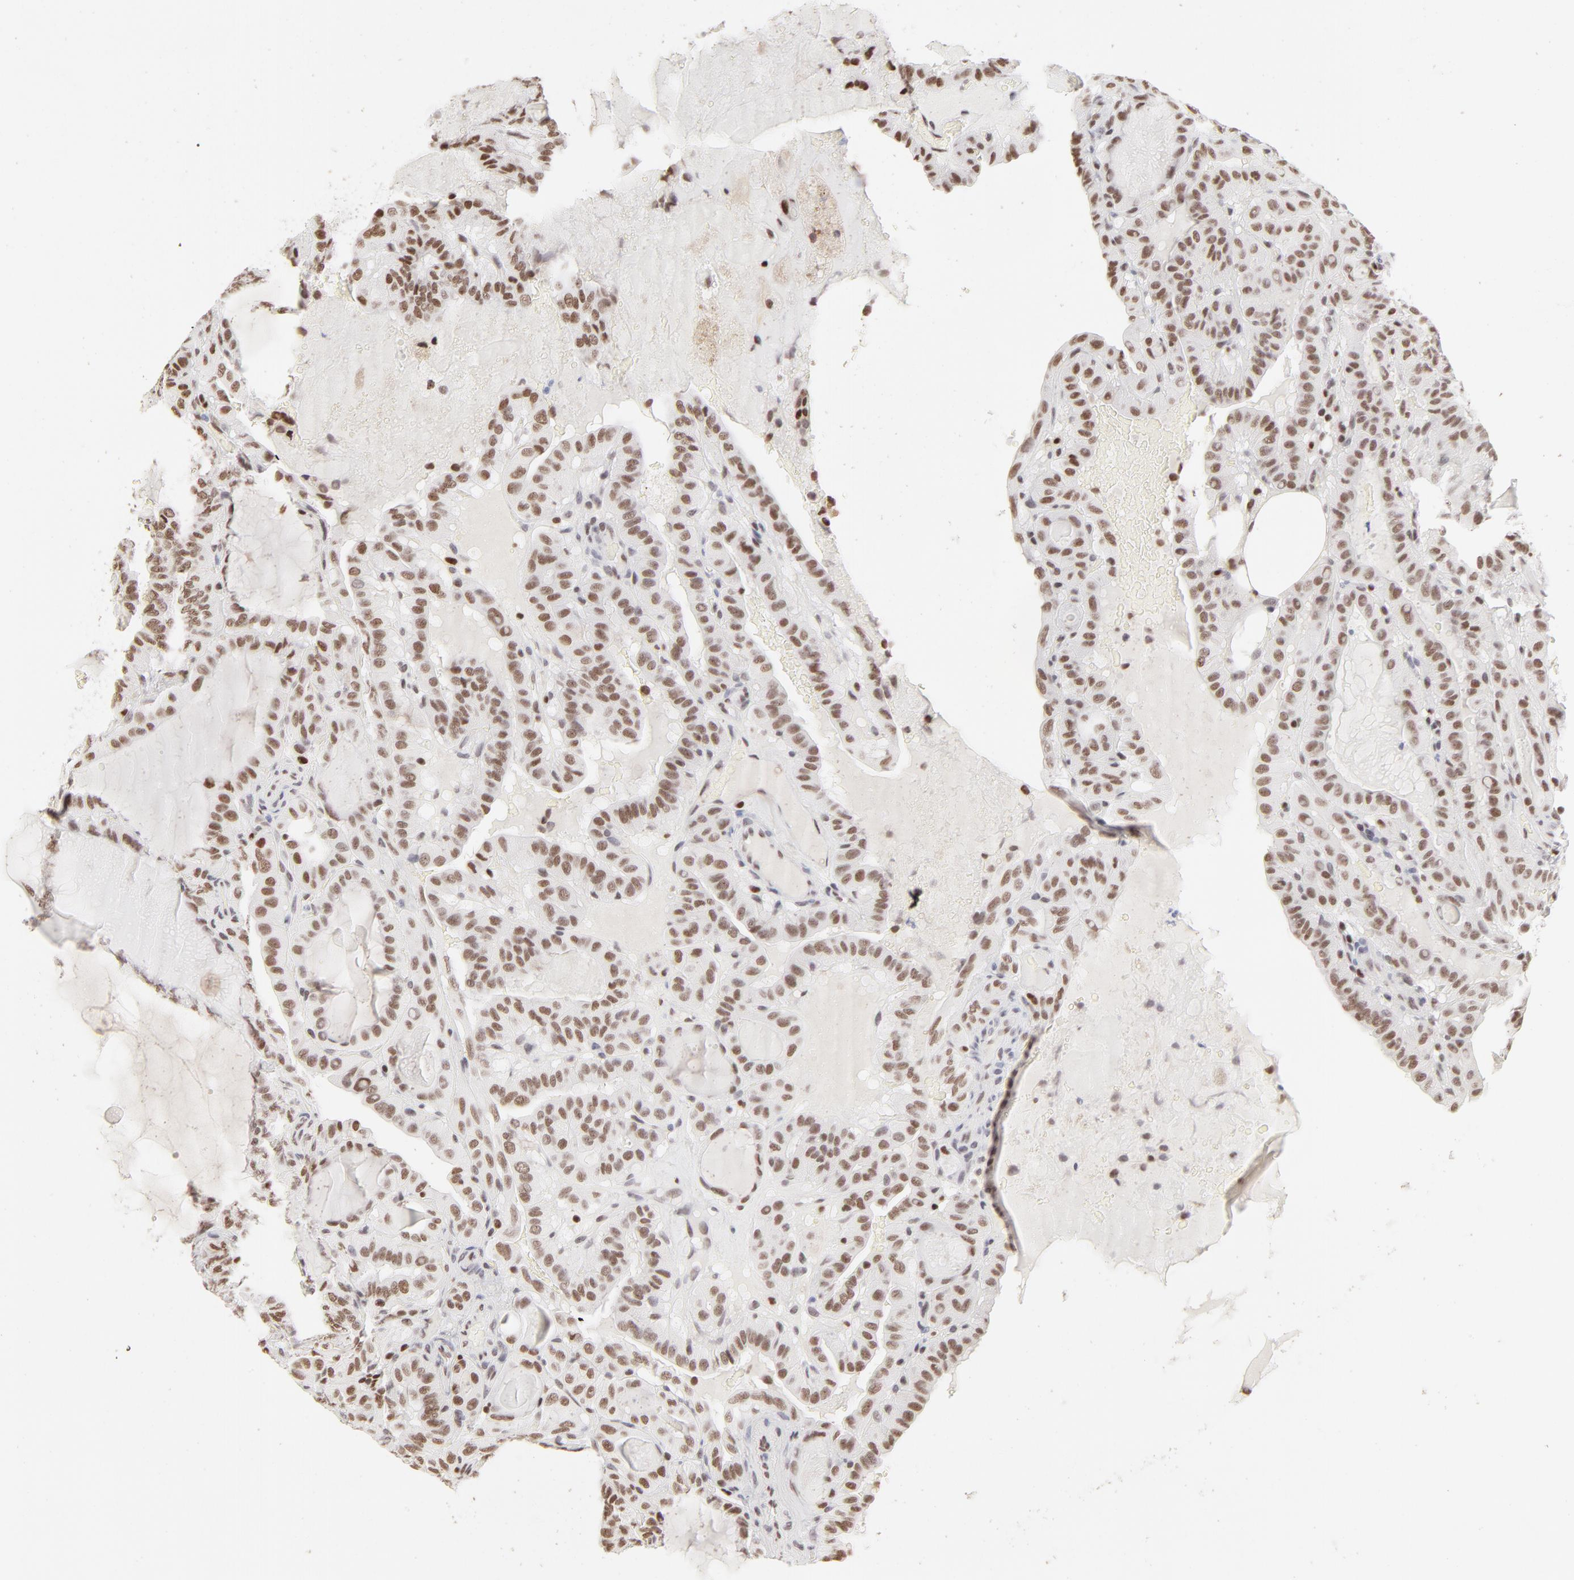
{"staining": {"intensity": "moderate", "quantity": ">75%", "location": "nuclear"}, "tissue": "thyroid cancer", "cell_type": "Tumor cells", "image_type": "cancer", "snomed": [{"axis": "morphology", "description": "Papillary adenocarcinoma, NOS"}, {"axis": "topography", "description": "Thyroid gland"}], "caption": "Thyroid papillary adenocarcinoma stained for a protein displays moderate nuclear positivity in tumor cells.", "gene": "PARP1", "patient": {"sex": "male", "age": 77}}